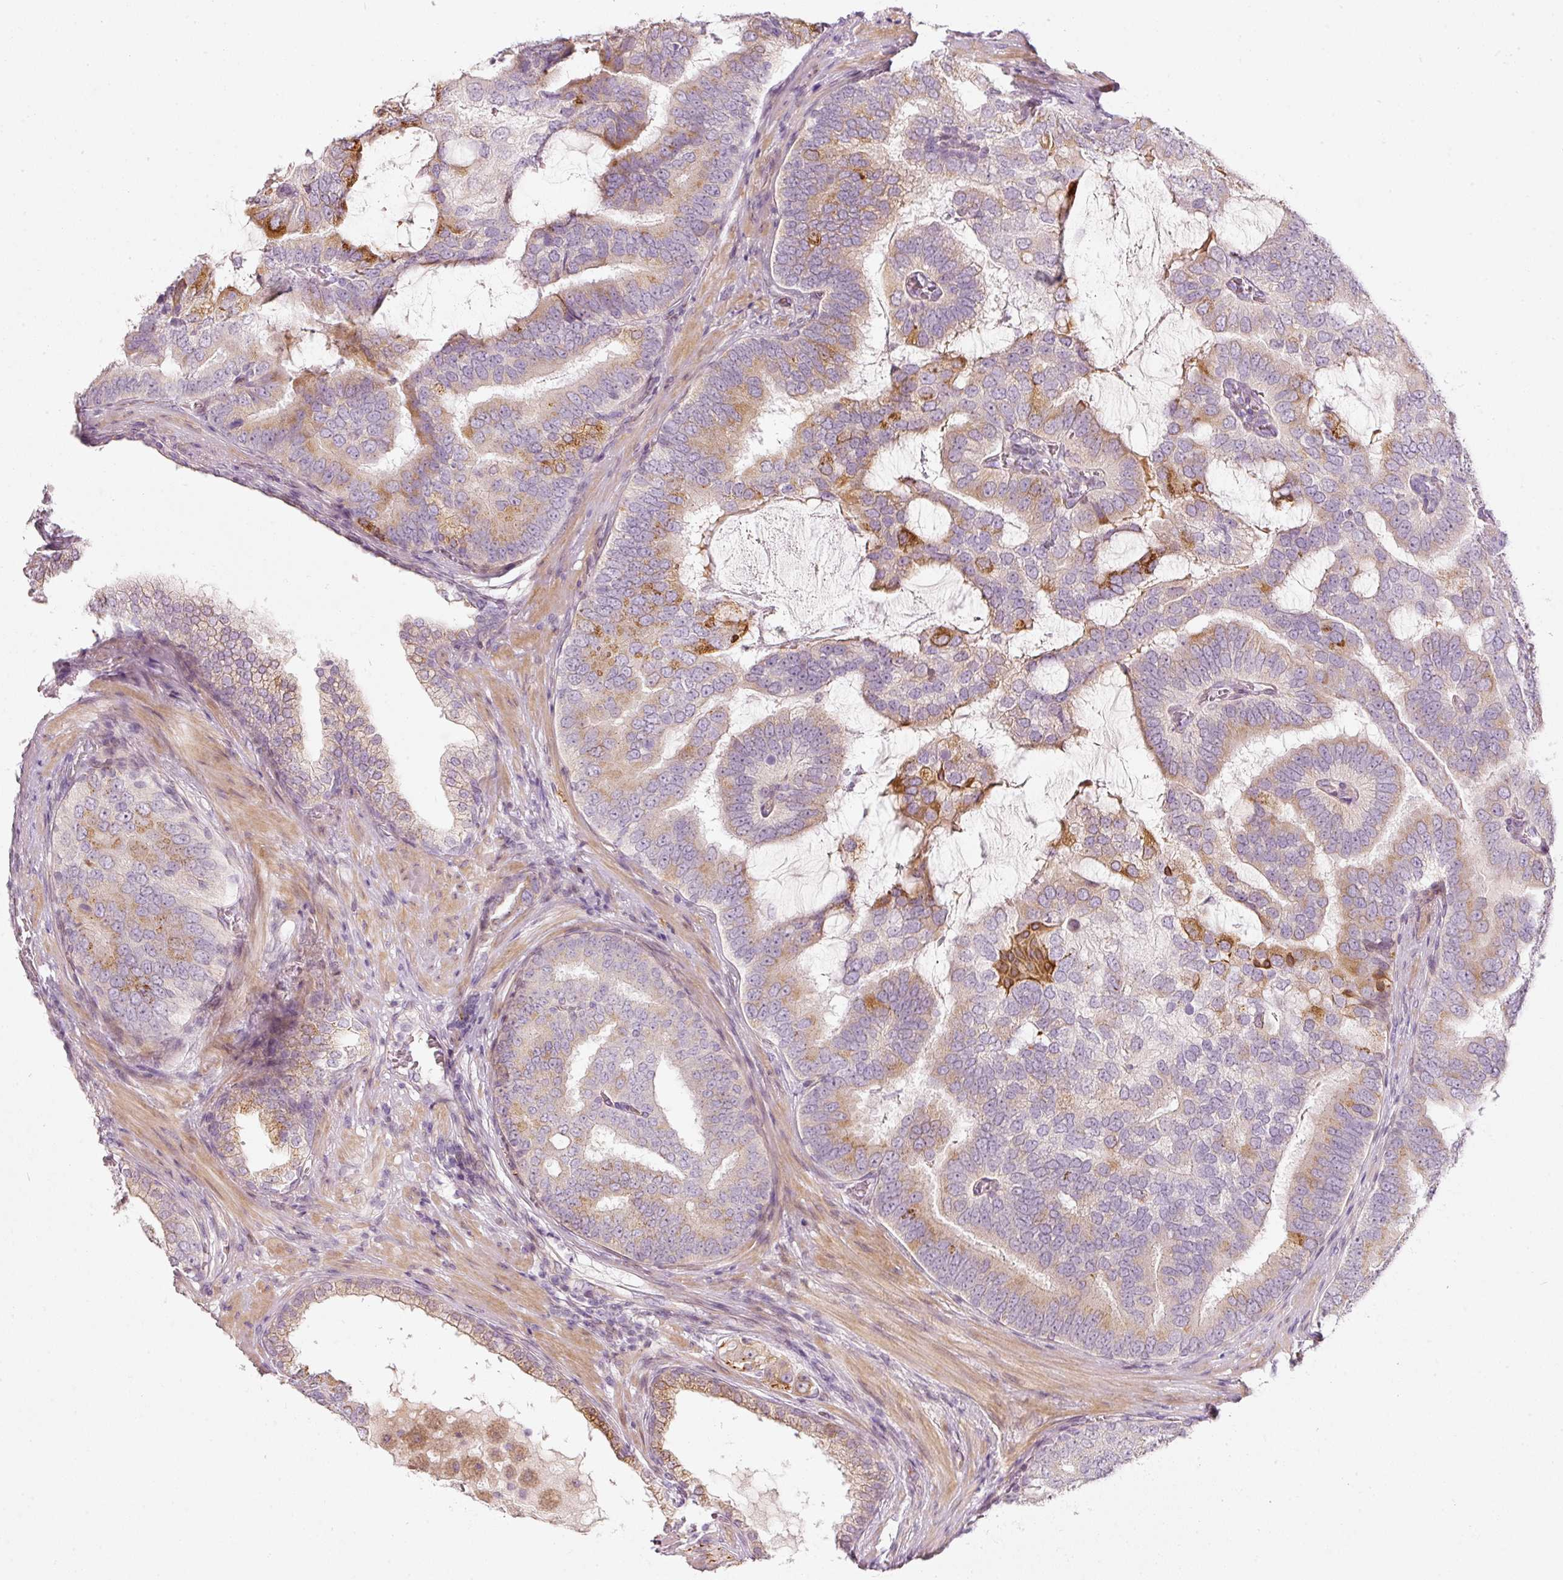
{"staining": {"intensity": "strong", "quantity": "<25%", "location": "cytoplasmic/membranous"}, "tissue": "prostate cancer", "cell_type": "Tumor cells", "image_type": "cancer", "snomed": [{"axis": "morphology", "description": "Adenocarcinoma, High grade"}, {"axis": "topography", "description": "Prostate"}], "caption": "The image reveals a brown stain indicating the presence of a protein in the cytoplasmic/membranous of tumor cells in prostate cancer (high-grade adenocarcinoma). (DAB (3,3'-diaminobenzidine) IHC with brightfield microscopy, high magnification).", "gene": "SLC20A1", "patient": {"sex": "male", "age": 55}}